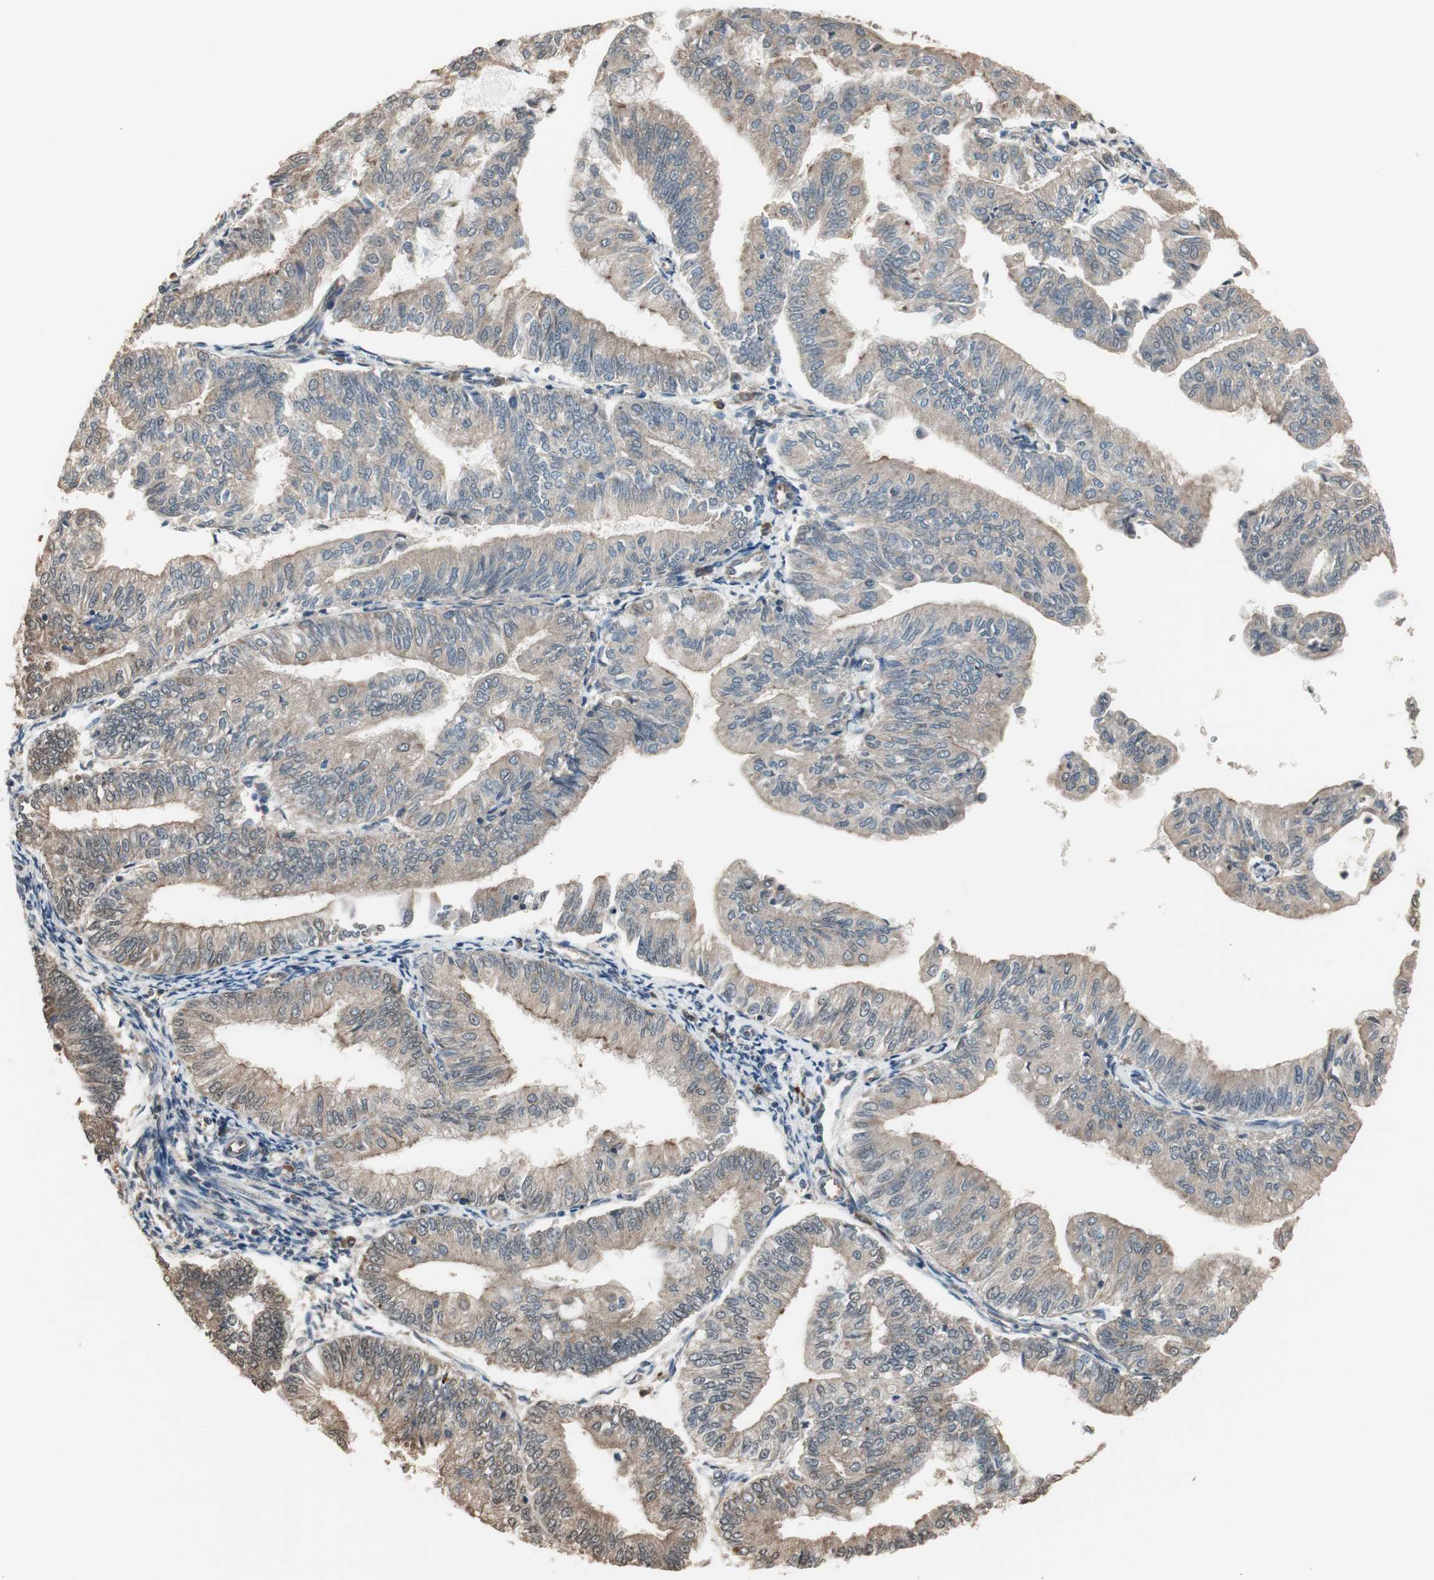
{"staining": {"intensity": "weak", "quantity": ">75%", "location": "cytoplasmic/membranous,nuclear"}, "tissue": "endometrial cancer", "cell_type": "Tumor cells", "image_type": "cancer", "snomed": [{"axis": "morphology", "description": "Adenocarcinoma, NOS"}, {"axis": "topography", "description": "Endometrium"}], "caption": "Immunohistochemistry histopathology image of adenocarcinoma (endometrial) stained for a protein (brown), which demonstrates low levels of weak cytoplasmic/membranous and nuclear expression in about >75% of tumor cells.", "gene": "PNPLA7", "patient": {"sex": "female", "age": 59}}